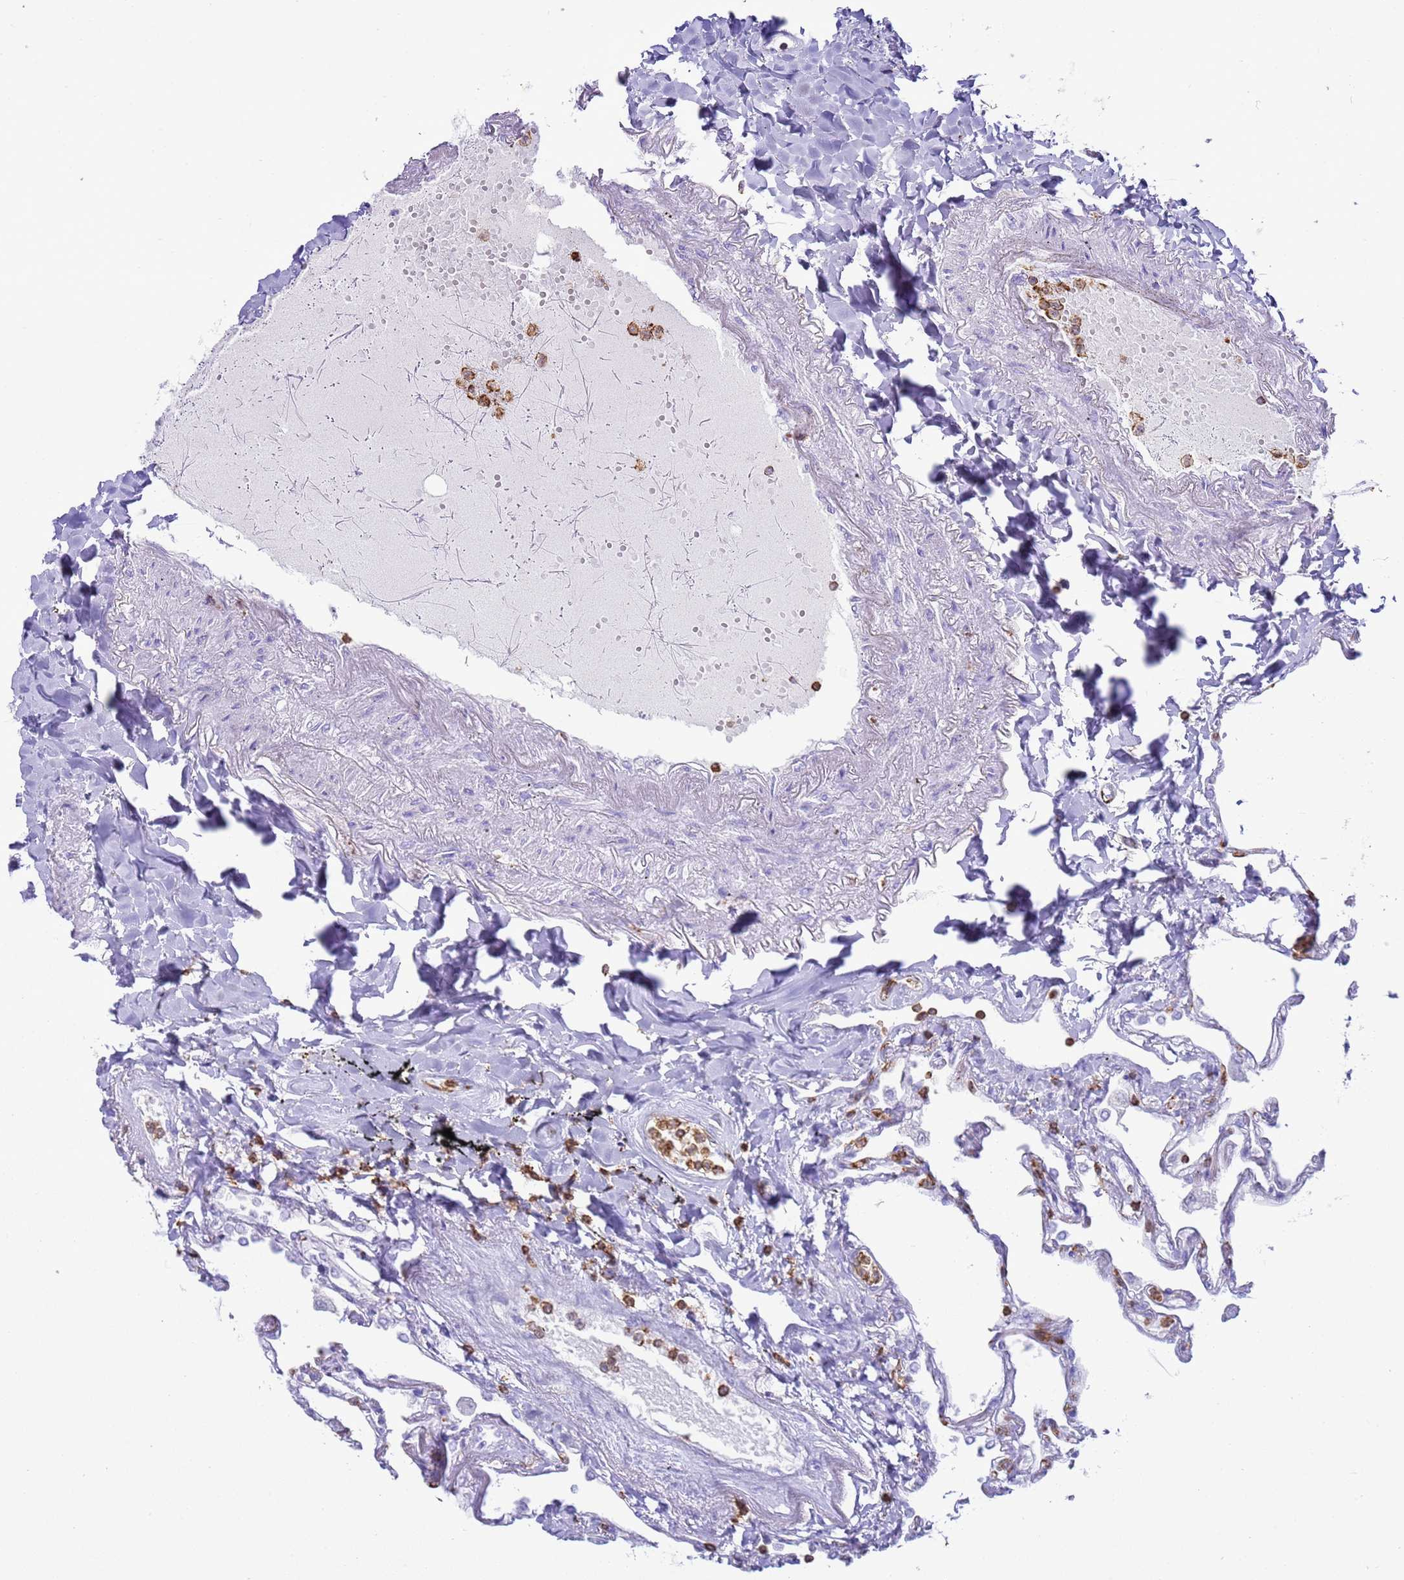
{"staining": {"intensity": "negative", "quantity": "none", "location": "none"}, "tissue": "lung", "cell_type": "Alveolar cells", "image_type": "normal", "snomed": [{"axis": "morphology", "description": "Normal tissue, NOS"}, {"axis": "topography", "description": "Lung"}], "caption": "A high-resolution histopathology image shows immunohistochemistry staining of benign lung, which shows no significant expression in alveolar cells.", "gene": "IRF5", "patient": {"sex": "female", "age": 67}}